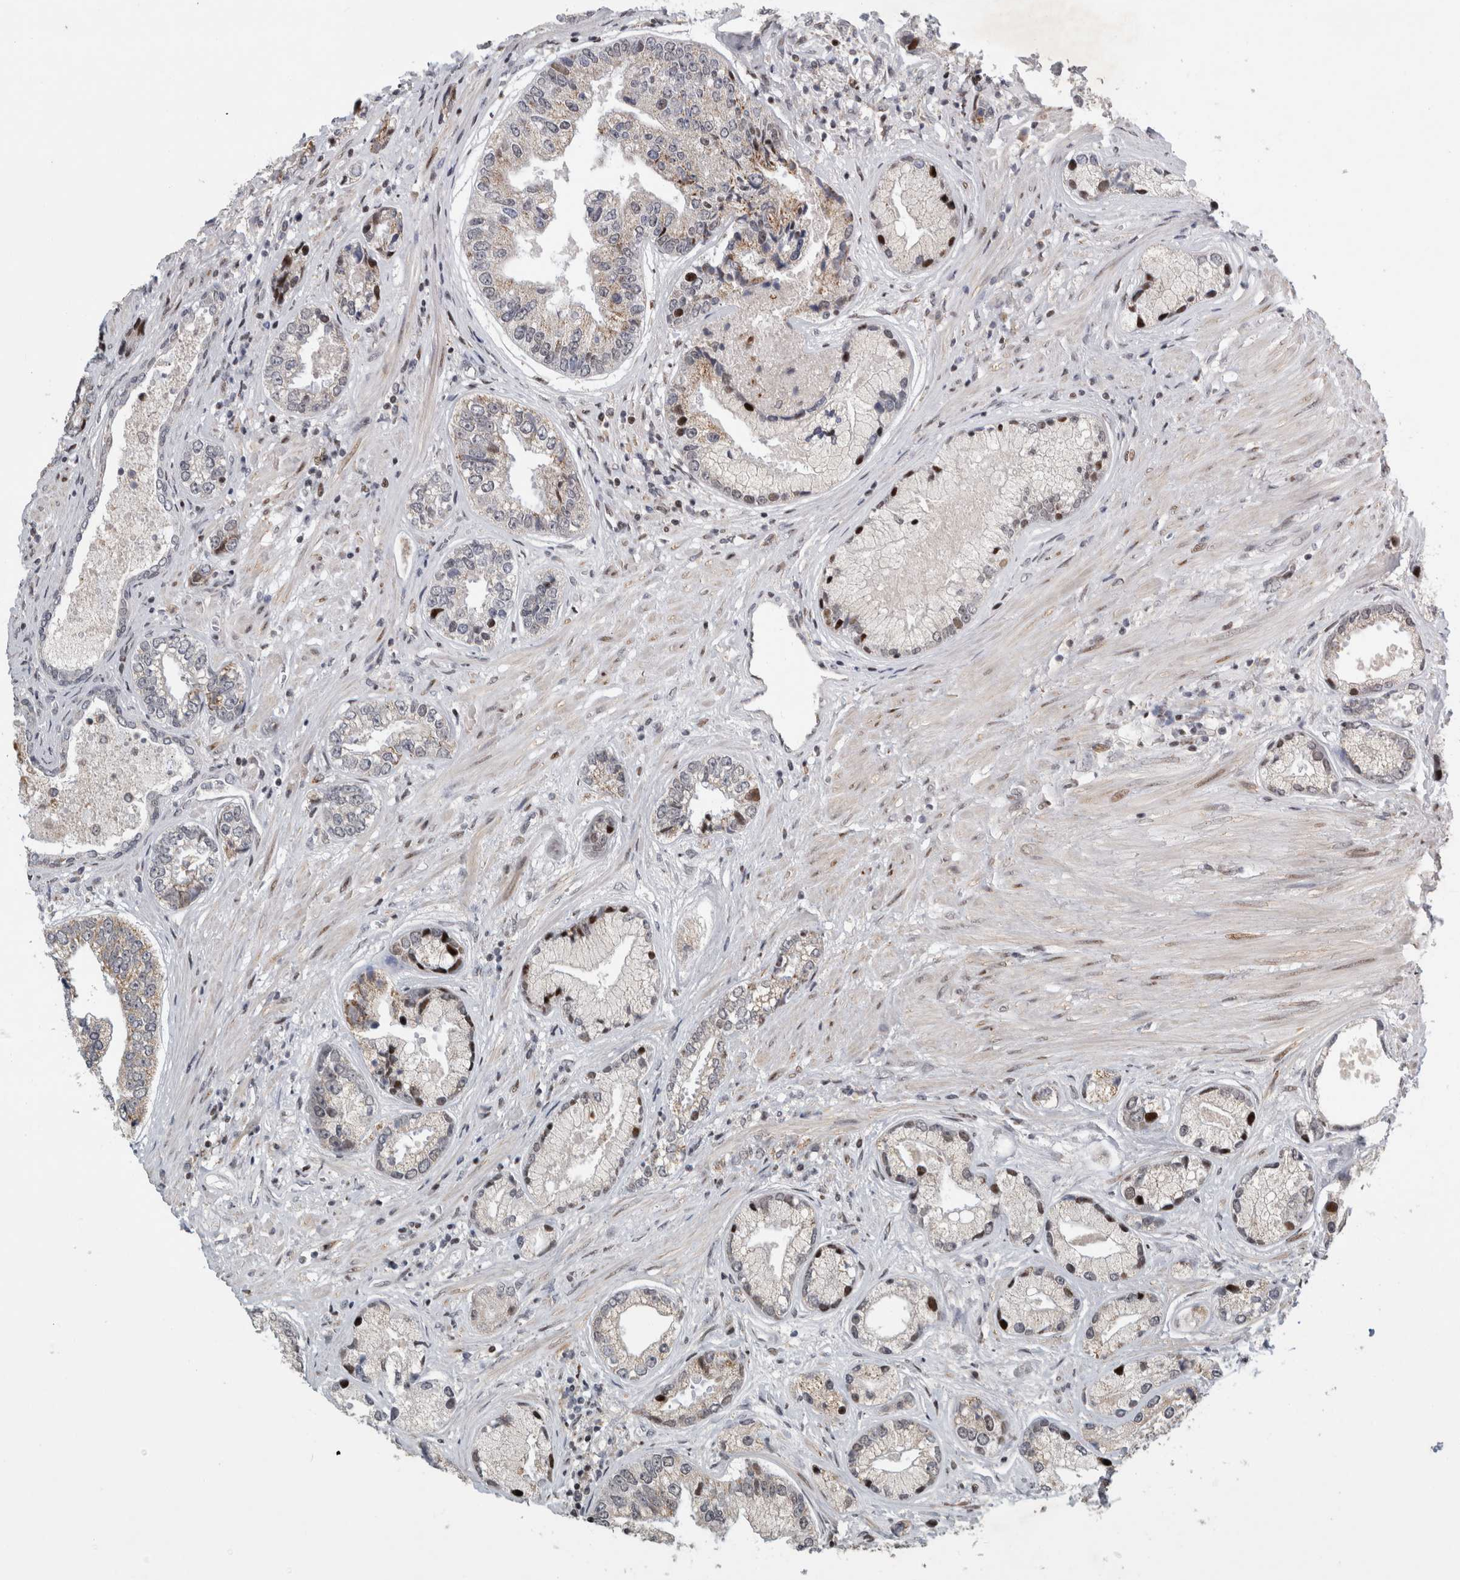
{"staining": {"intensity": "strong", "quantity": "<25%", "location": "nuclear"}, "tissue": "prostate cancer", "cell_type": "Tumor cells", "image_type": "cancer", "snomed": [{"axis": "morphology", "description": "Adenocarcinoma, High grade"}, {"axis": "topography", "description": "Prostate"}], "caption": "Tumor cells exhibit medium levels of strong nuclear positivity in about <25% of cells in human prostate high-grade adenocarcinoma.", "gene": "C8orf58", "patient": {"sex": "male", "age": 61}}